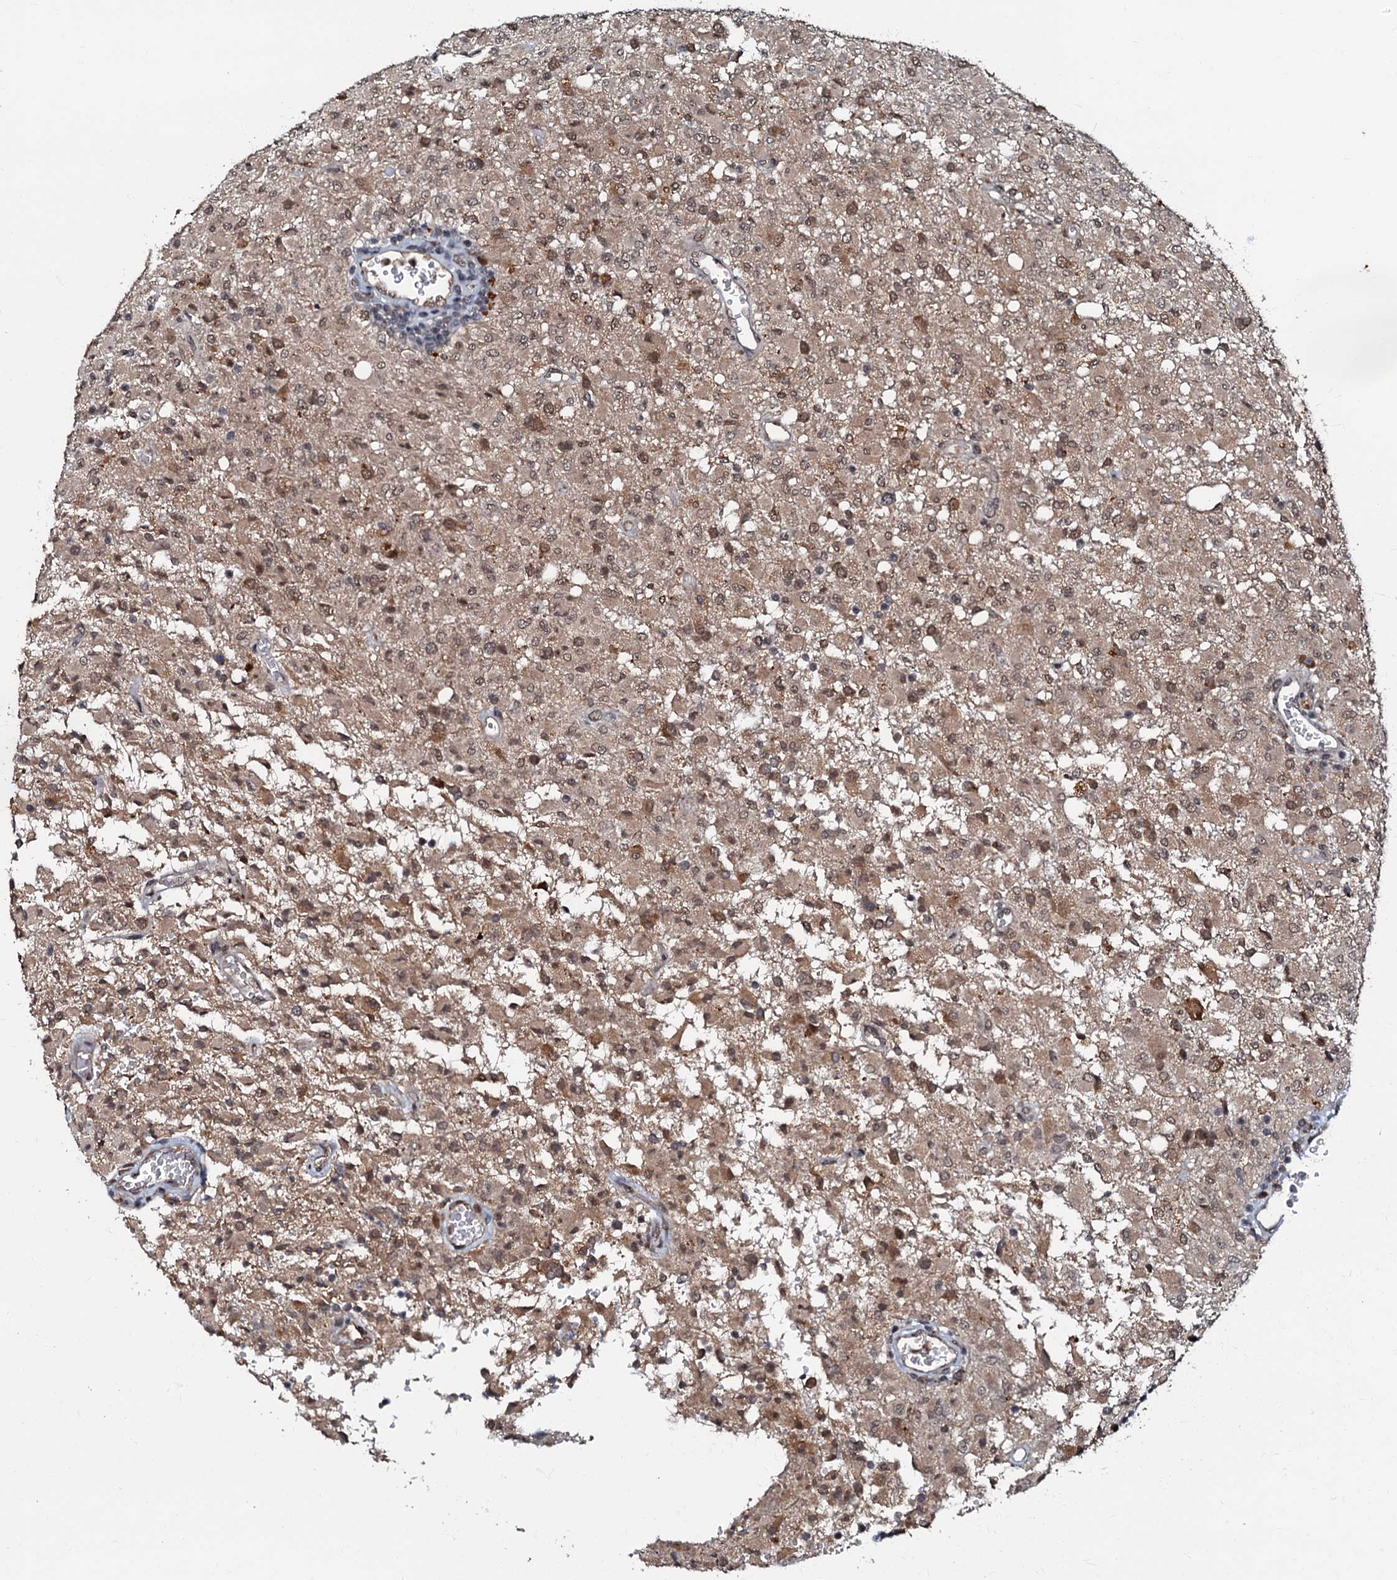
{"staining": {"intensity": "moderate", "quantity": ">75%", "location": "cytoplasmic/membranous,nuclear"}, "tissue": "glioma", "cell_type": "Tumor cells", "image_type": "cancer", "snomed": [{"axis": "morphology", "description": "Glioma, malignant, High grade"}, {"axis": "topography", "description": "Brain"}], "caption": "The histopathology image shows a brown stain indicating the presence of a protein in the cytoplasmic/membranous and nuclear of tumor cells in glioma.", "gene": "C18orf32", "patient": {"sex": "female", "age": 57}}